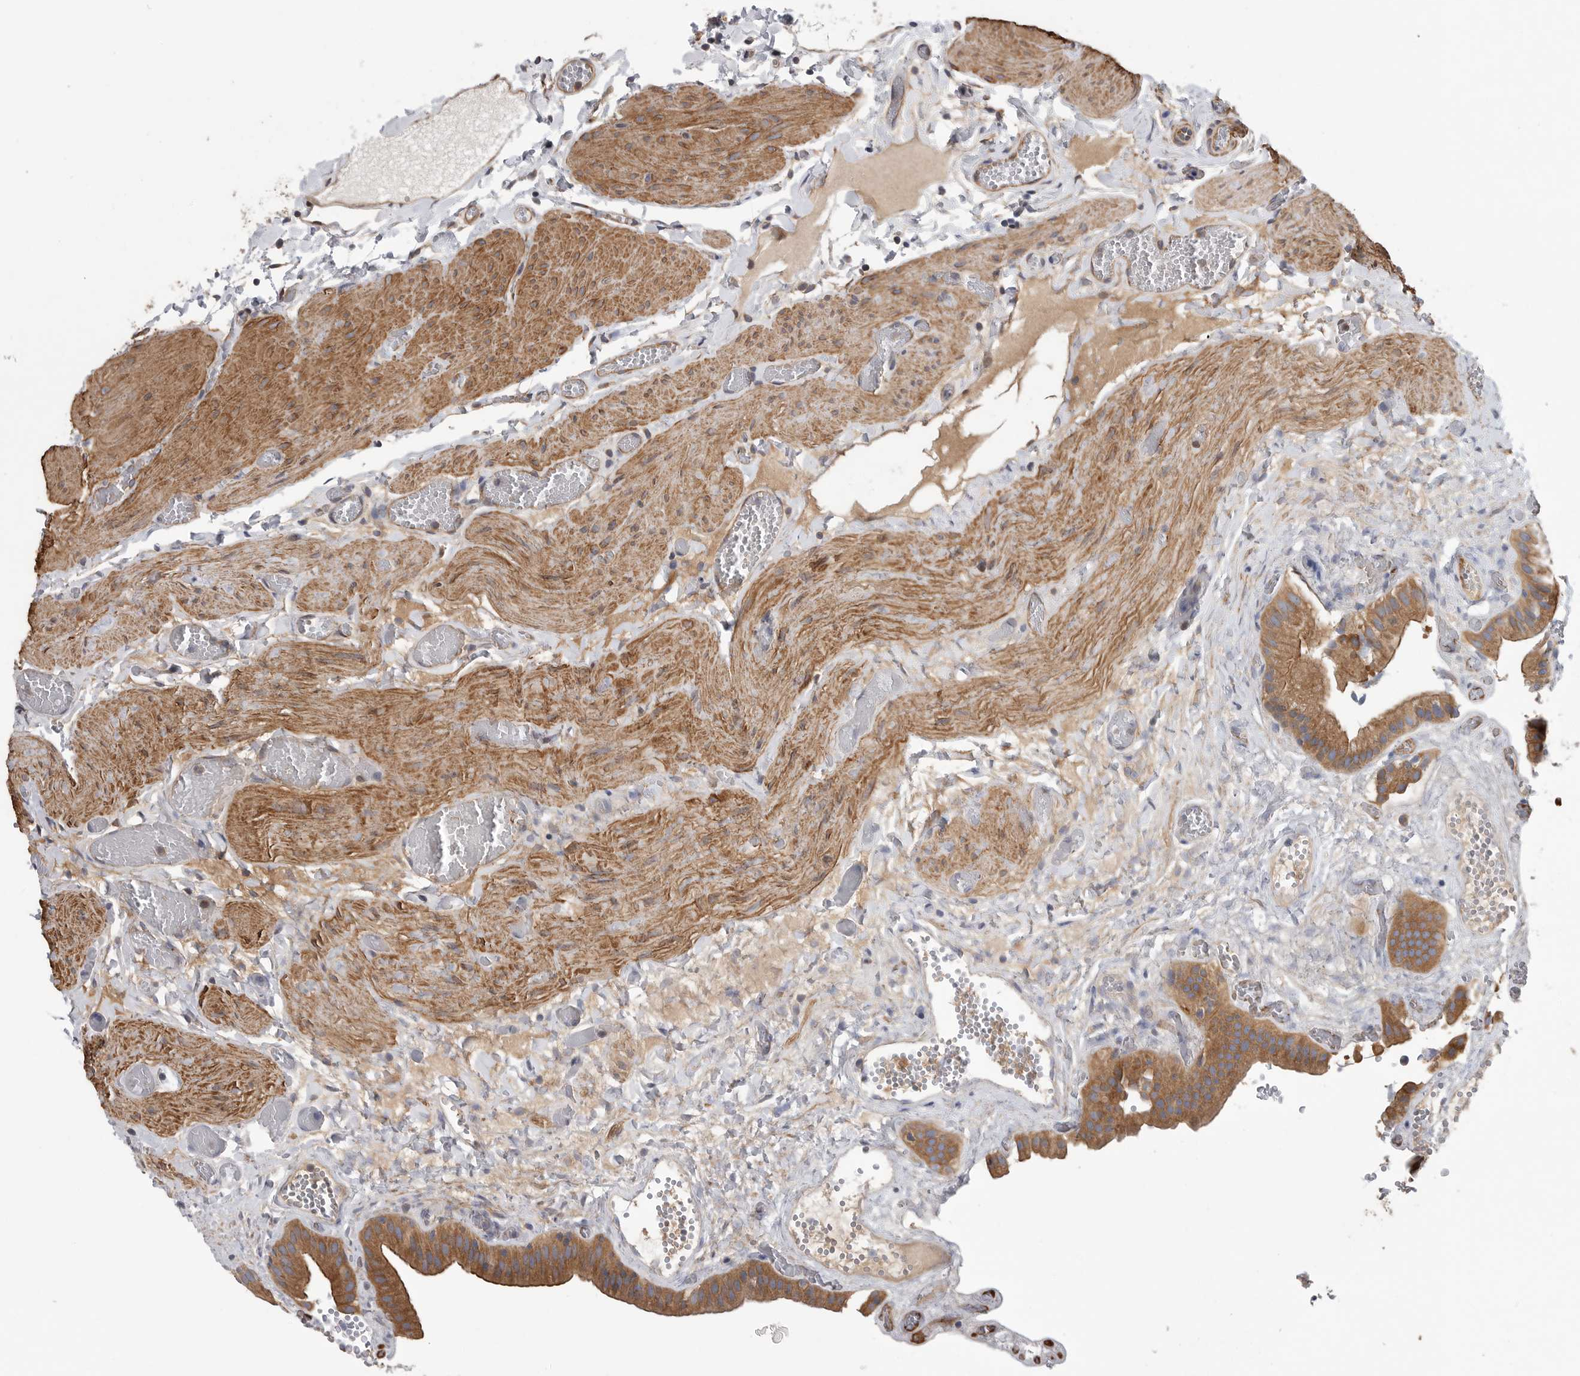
{"staining": {"intensity": "moderate", "quantity": ">75%", "location": "cytoplasmic/membranous"}, "tissue": "gallbladder", "cell_type": "Glandular cells", "image_type": "normal", "snomed": [{"axis": "morphology", "description": "Normal tissue, NOS"}, {"axis": "topography", "description": "Gallbladder"}], "caption": "Immunohistochemical staining of benign human gallbladder exhibits >75% levels of moderate cytoplasmic/membranous protein positivity in about >75% of glandular cells. (DAB (3,3'-diaminobenzidine) IHC with brightfield microscopy, high magnification).", "gene": "OXR1", "patient": {"sex": "female", "age": 64}}